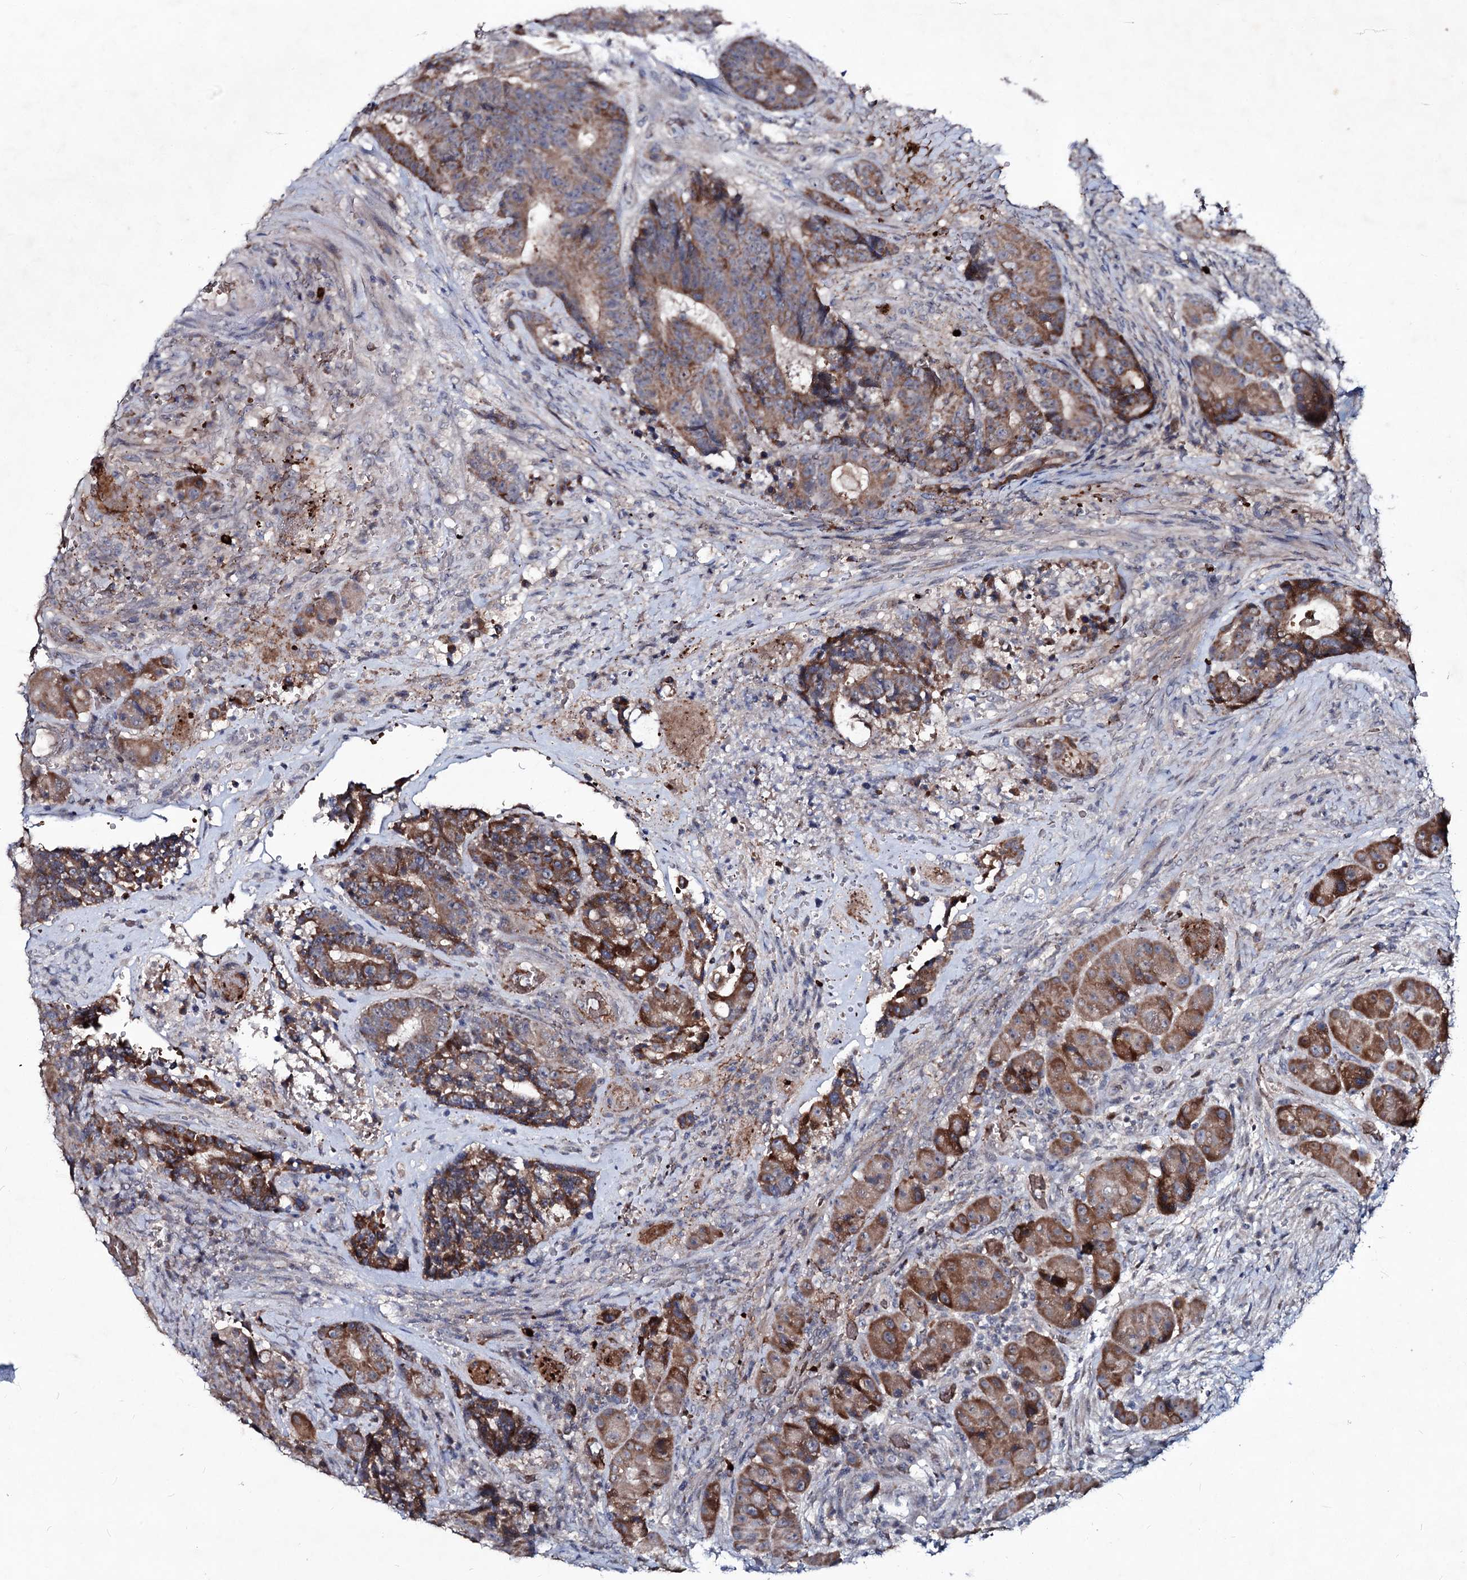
{"staining": {"intensity": "moderate", "quantity": ">75%", "location": "cytoplasmic/membranous"}, "tissue": "colorectal cancer", "cell_type": "Tumor cells", "image_type": "cancer", "snomed": [{"axis": "morphology", "description": "Adenocarcinoma, NOS"}, {"axis": "topography", "description": "Rectum"}], "caption": "Immunohistochemical staining of adenocarcinoma (colorectal) shows medium levels of moderate cytoplasmic/membranous protein positivity in about >75% of tumor cells. The protein is shown in brown color, while the nuclei are stained blue.", "gene": "RNF6", "patient": {"sex": "male", "age": 69}}